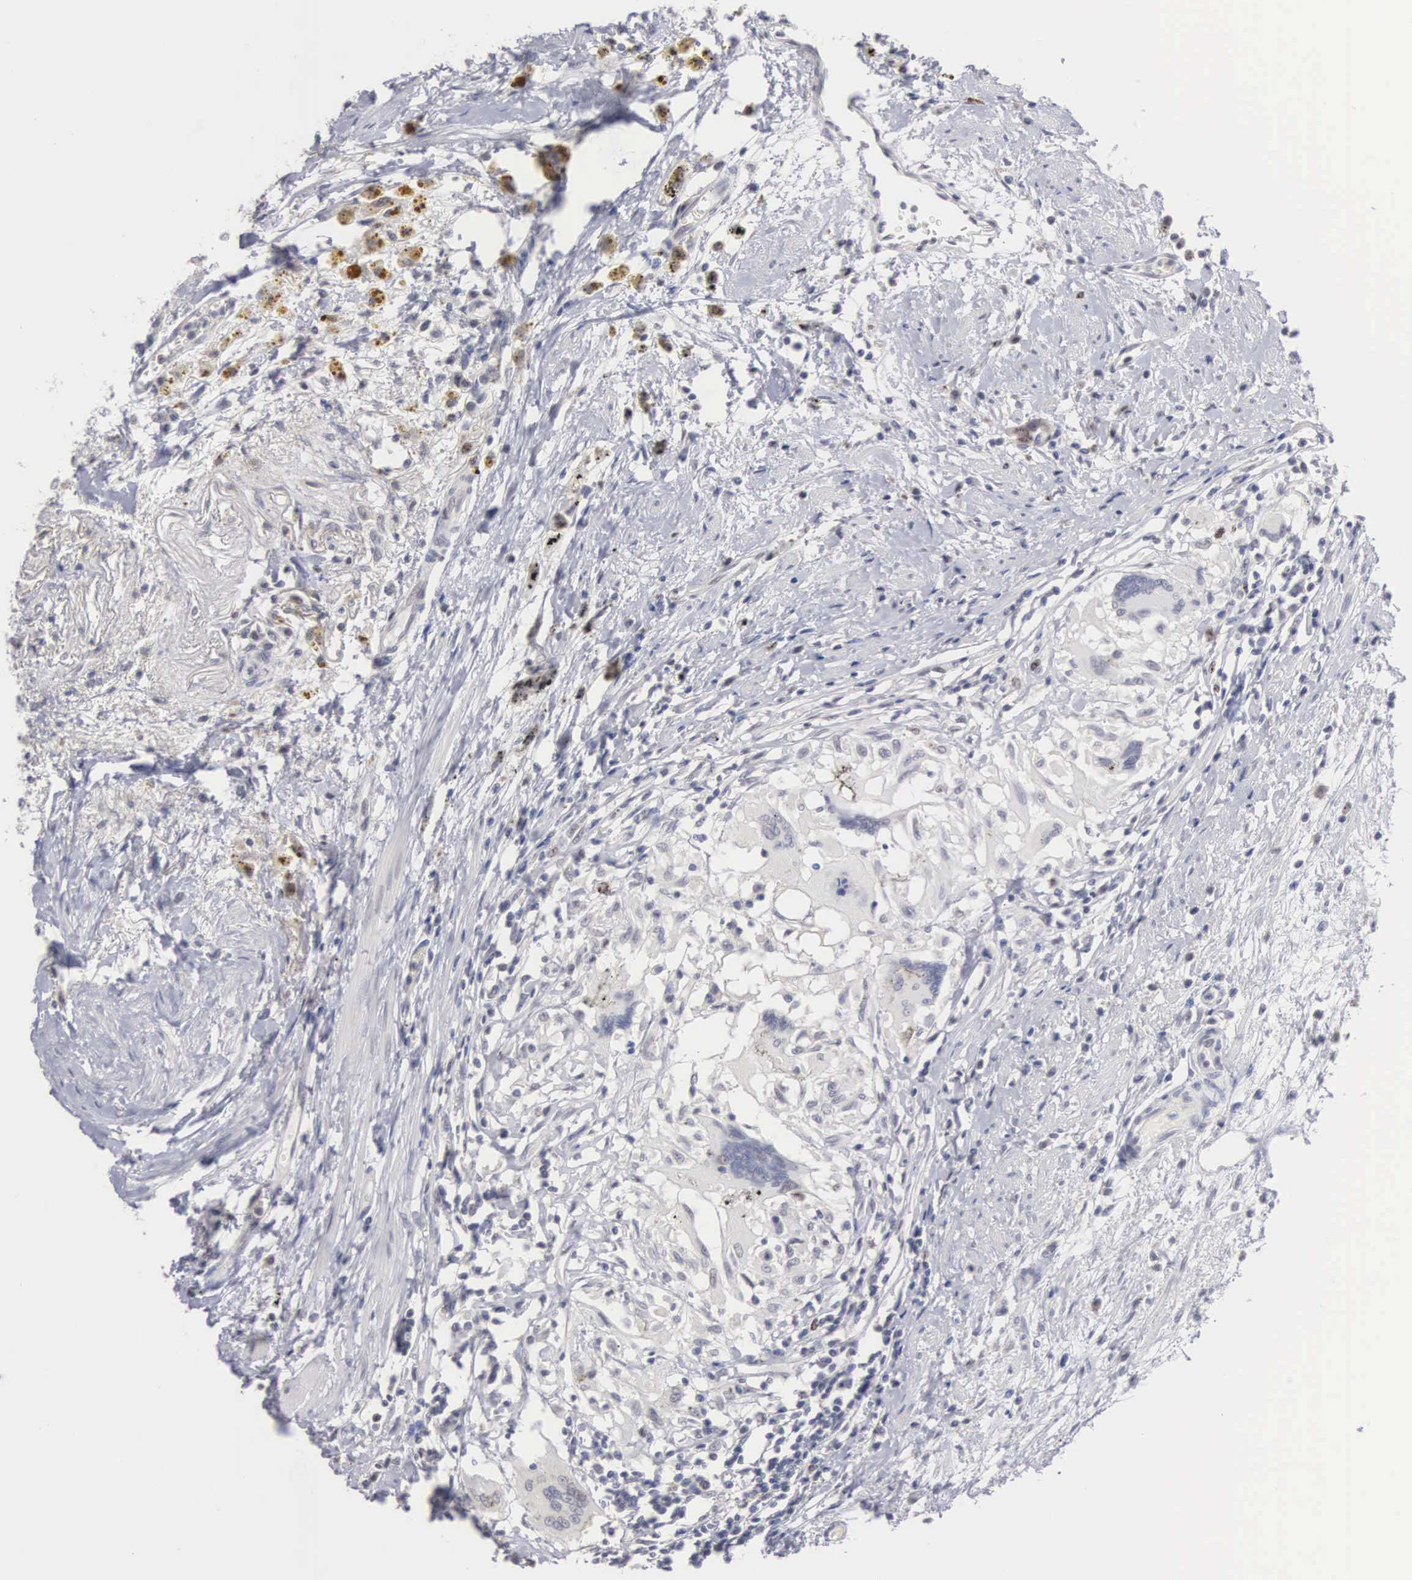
{"staining": {"intensity": "negative", "quantity": "none", "location": "none"}, "tissue": "urothelial cancer", "cell_type": "Tumor cells", "image_type": "cancer", "snomed": [{"axis": "morphology", "description": "Urothelial carcinoma, High grade"}, {"axis": "topography", "description": "Urinary bladder"}], "caption": "A high-resolution photomicrograph shows immunohistochemistry (IHC) staining of high-grade urothelial carcinoma, which demonstrates no significant staining in tumor cells. The staining is performed using DAB (3,3'-diaminobenzidine) brown chromogen with nuclei counter-stained in using hematoxylin.", "gene": "KDM6A", "patient": {"sex": "male", "age": 78}}